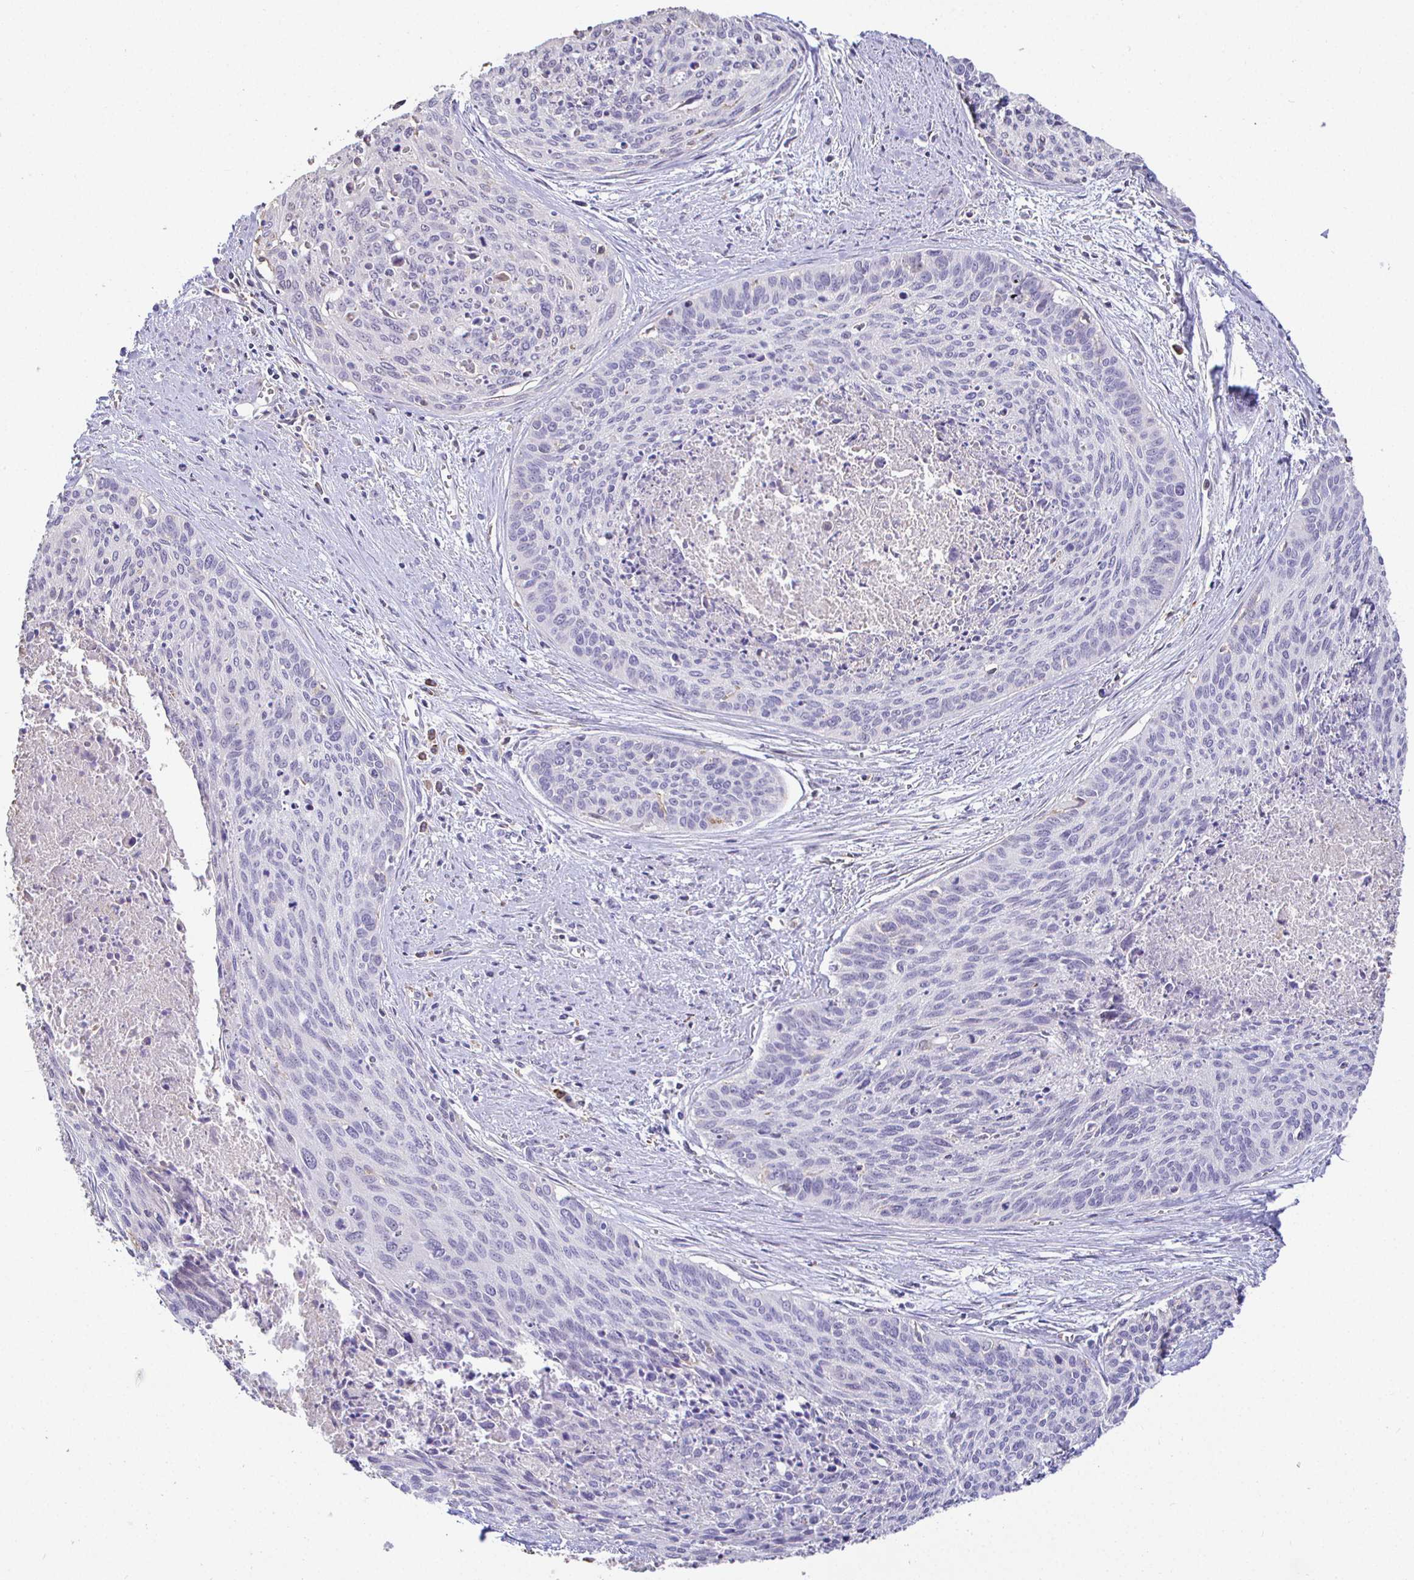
{"staining": {"intensity": "negative", "quantity": "none", "location": "none"}, "tissue": "cervical cancer", "cell_type": "Tumor cells", "image_type": "cancer", "snomed": [{"axis": "morphology", "description": "Squamous cell carcinoma, NOS"}, {"axis": "topography", "description": "Cervix"}], "caption": "Immunohistochemistry (IHC) image of human squamous cell carcinoma (cervical) stained for a protein (brown), which demonstrates no expression in tumor cells. (Immunohistochemistry, brightfield microscopy, high magnification).", "gene": "SIRPA", "patient": {"sex": "female", "age": 55}}